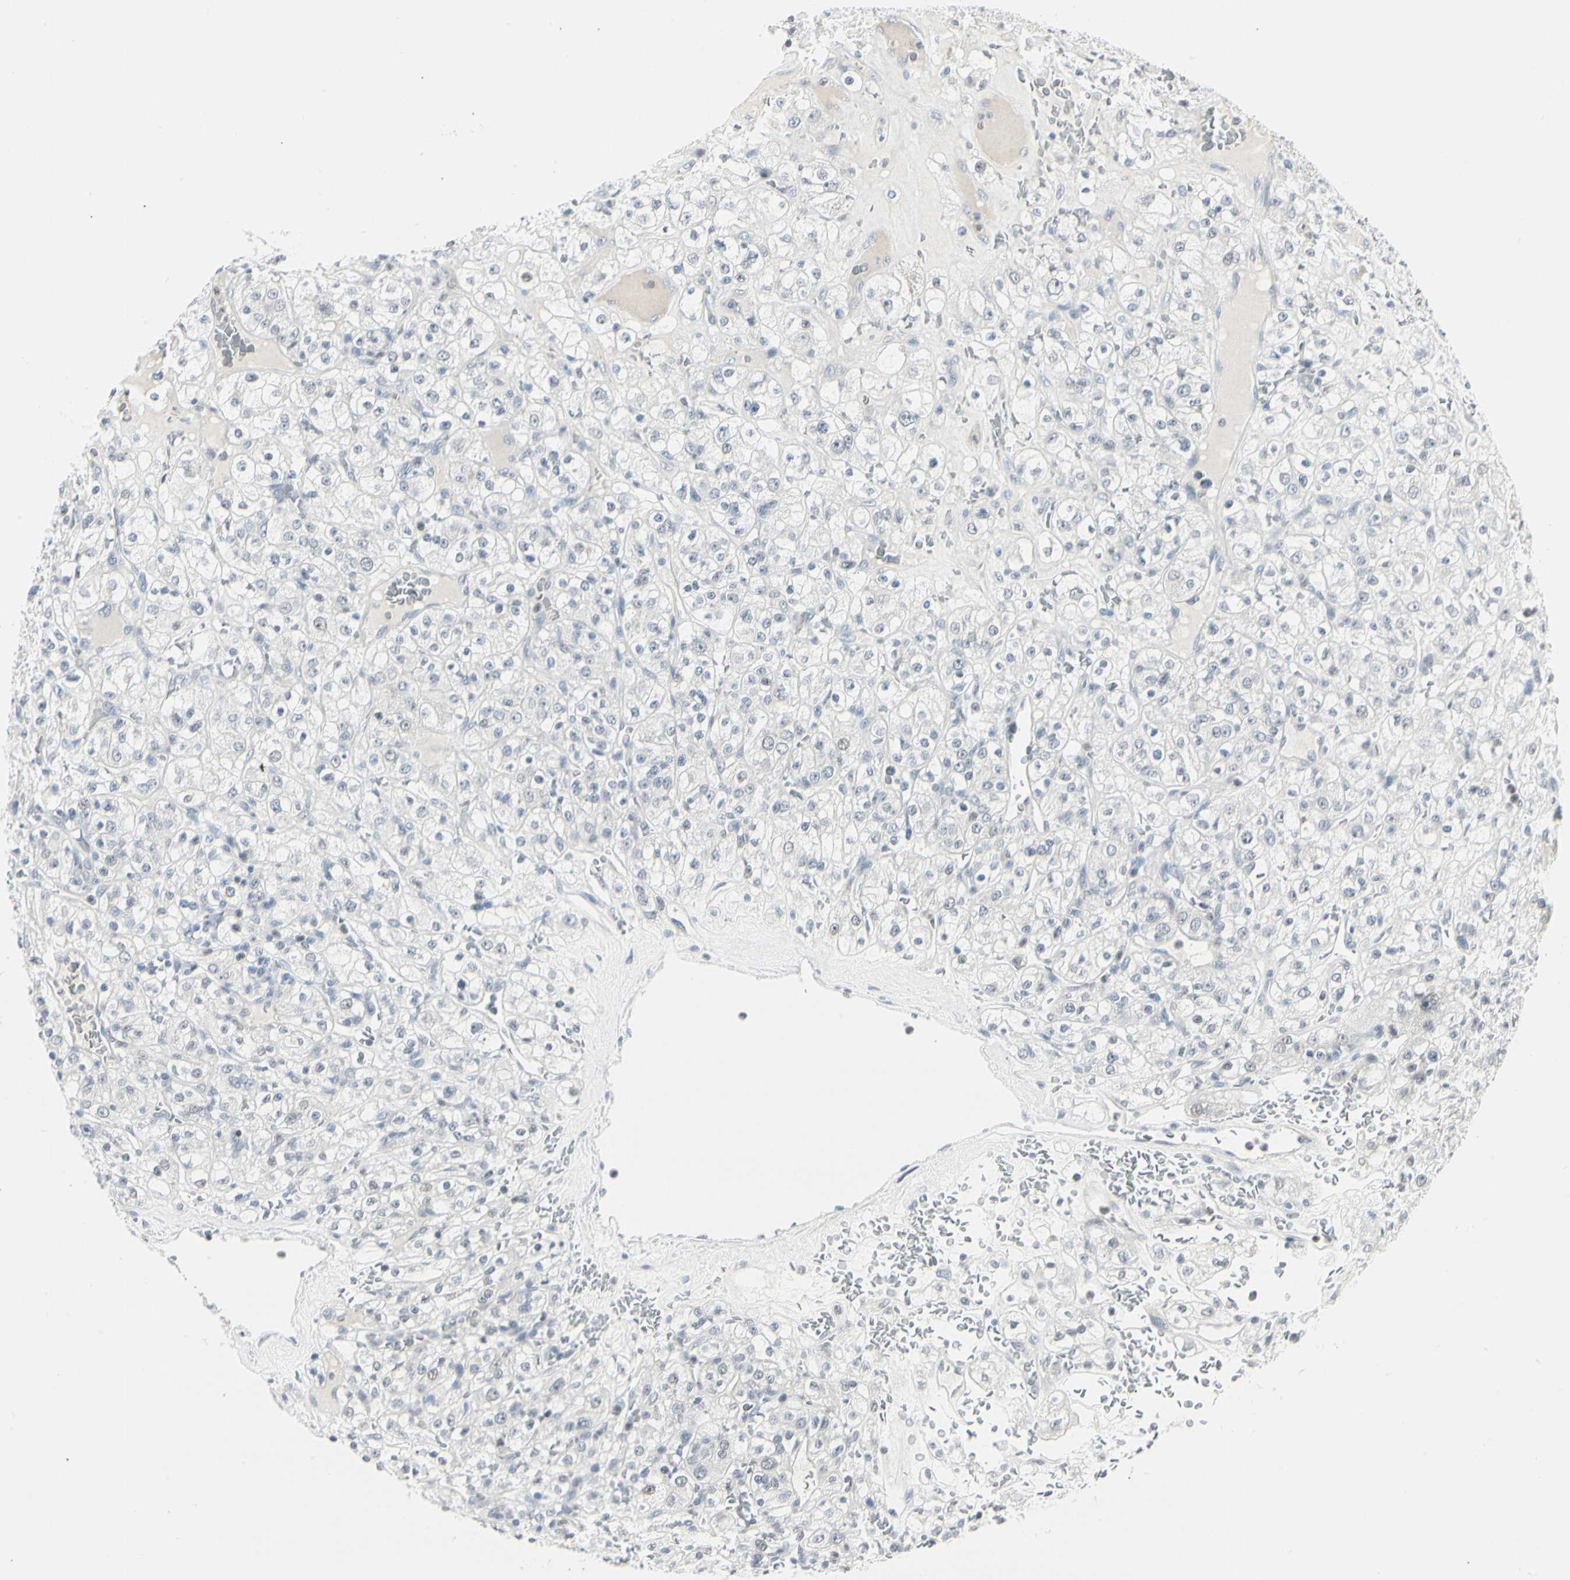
{"staining": {"intensity": "negative", "quantity": "none", "location": "none"}, "tissue": "renal cancer", "cell_type": "Tumor cells", "image_type": "cancer", "snomed": [{"axis": "morphology", "description": "Normal tissue, NOS"}, {"axis": "morphology", "description": "Adenocarcinoma, NOS"}, {"axis": "topography", "description": "Kidney"}], "caption": "Protein analysis of renal adenocarcinoma demonstrates no significant staining in tumor cells.", "gene": "ZBTB7B", "patient": {"sex": "female", "age": 72}}